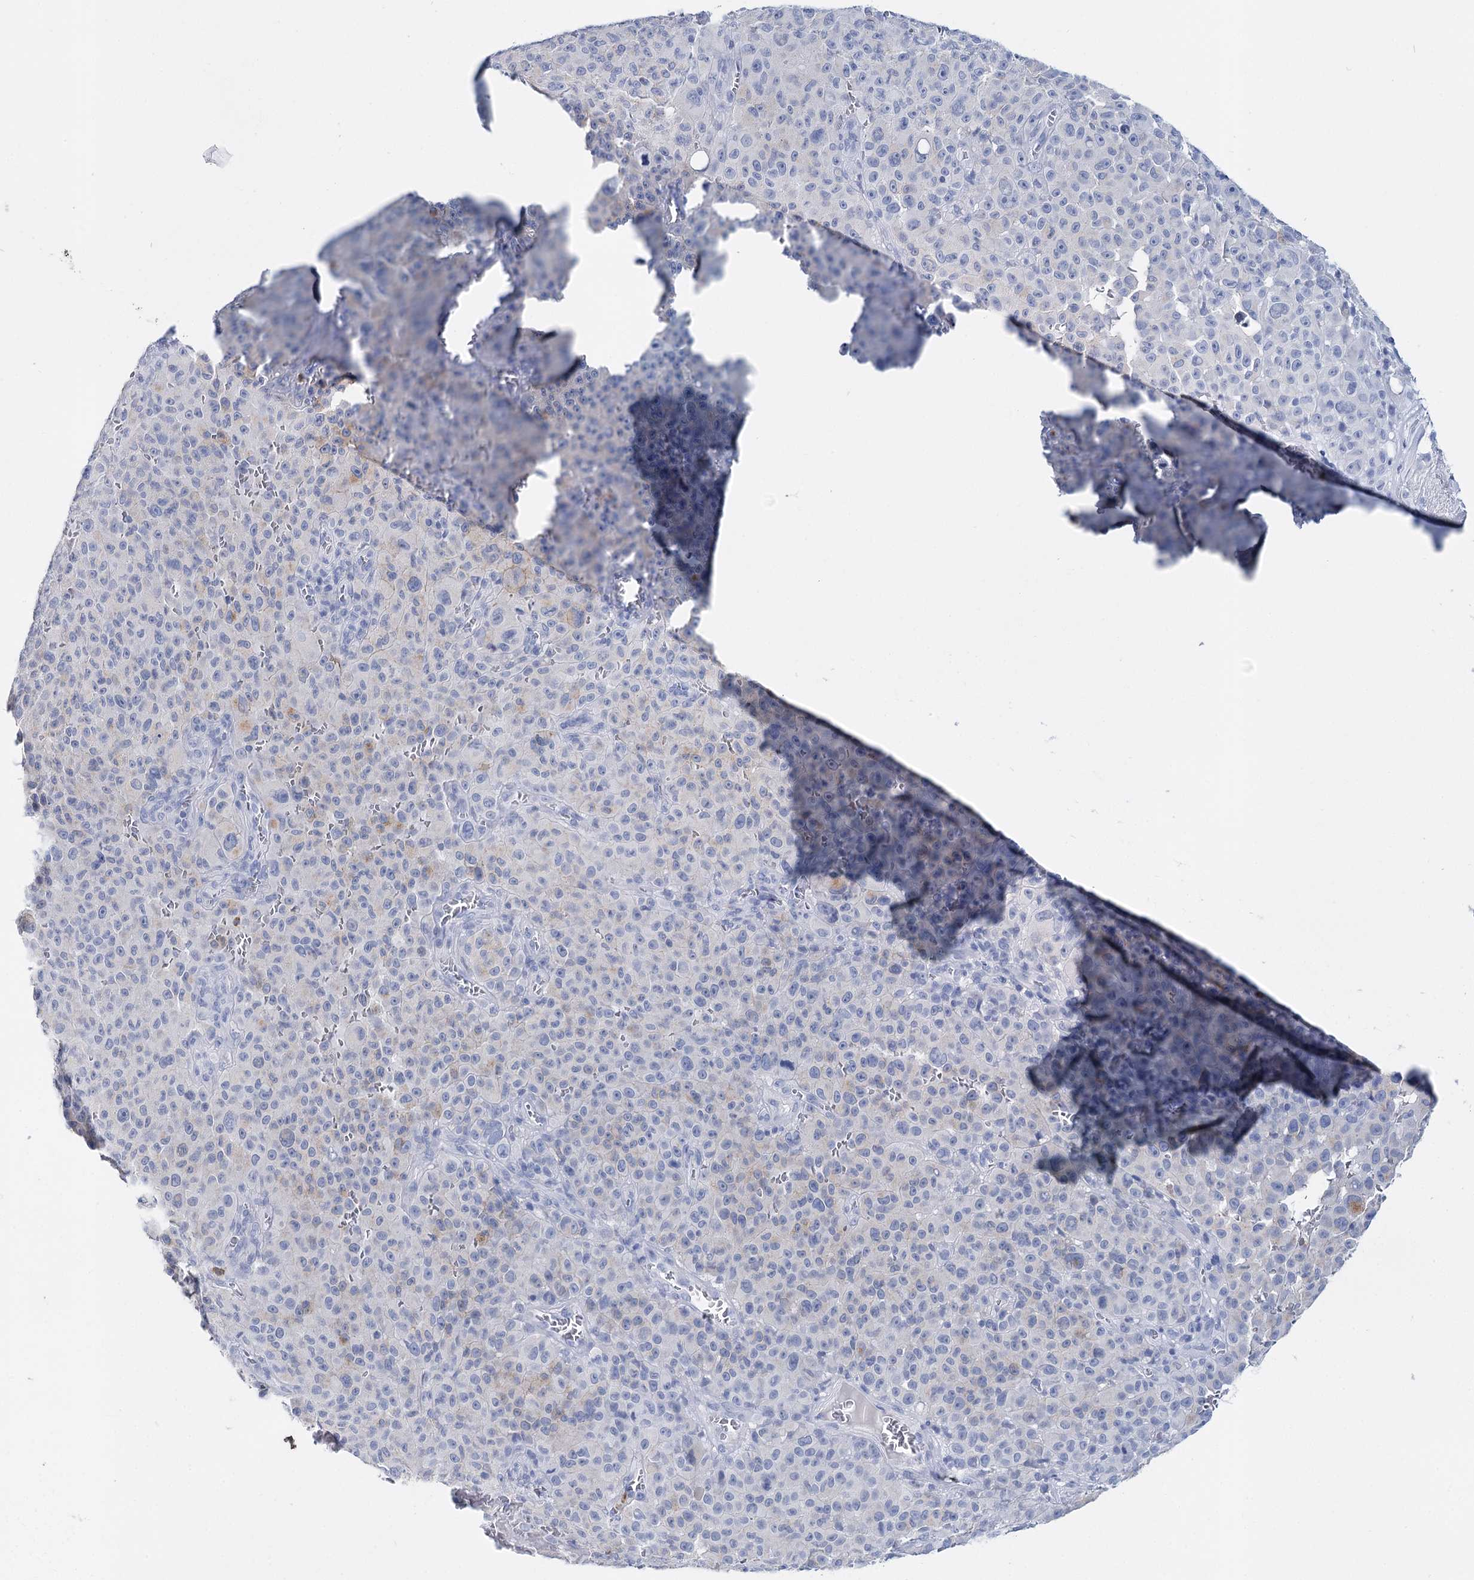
{"staining": {"intensity": "negative", "quantity": "none", "location": "none"}, "tissue": "melanoma", "cell_type": "Tumor cells", "image_type": "cancer", "snomed": [{"axis": "morphology", "description": "Malignant melanoma, NOS"}, {"axis": "topography", "description": "Skin"}], "caption": "Melanoma stained for a protein using immunohistochemistry demonstrates no positivity tumor cells.", "gene": "CEACAM8", "patient": {"sex": "female", "age": 82}}